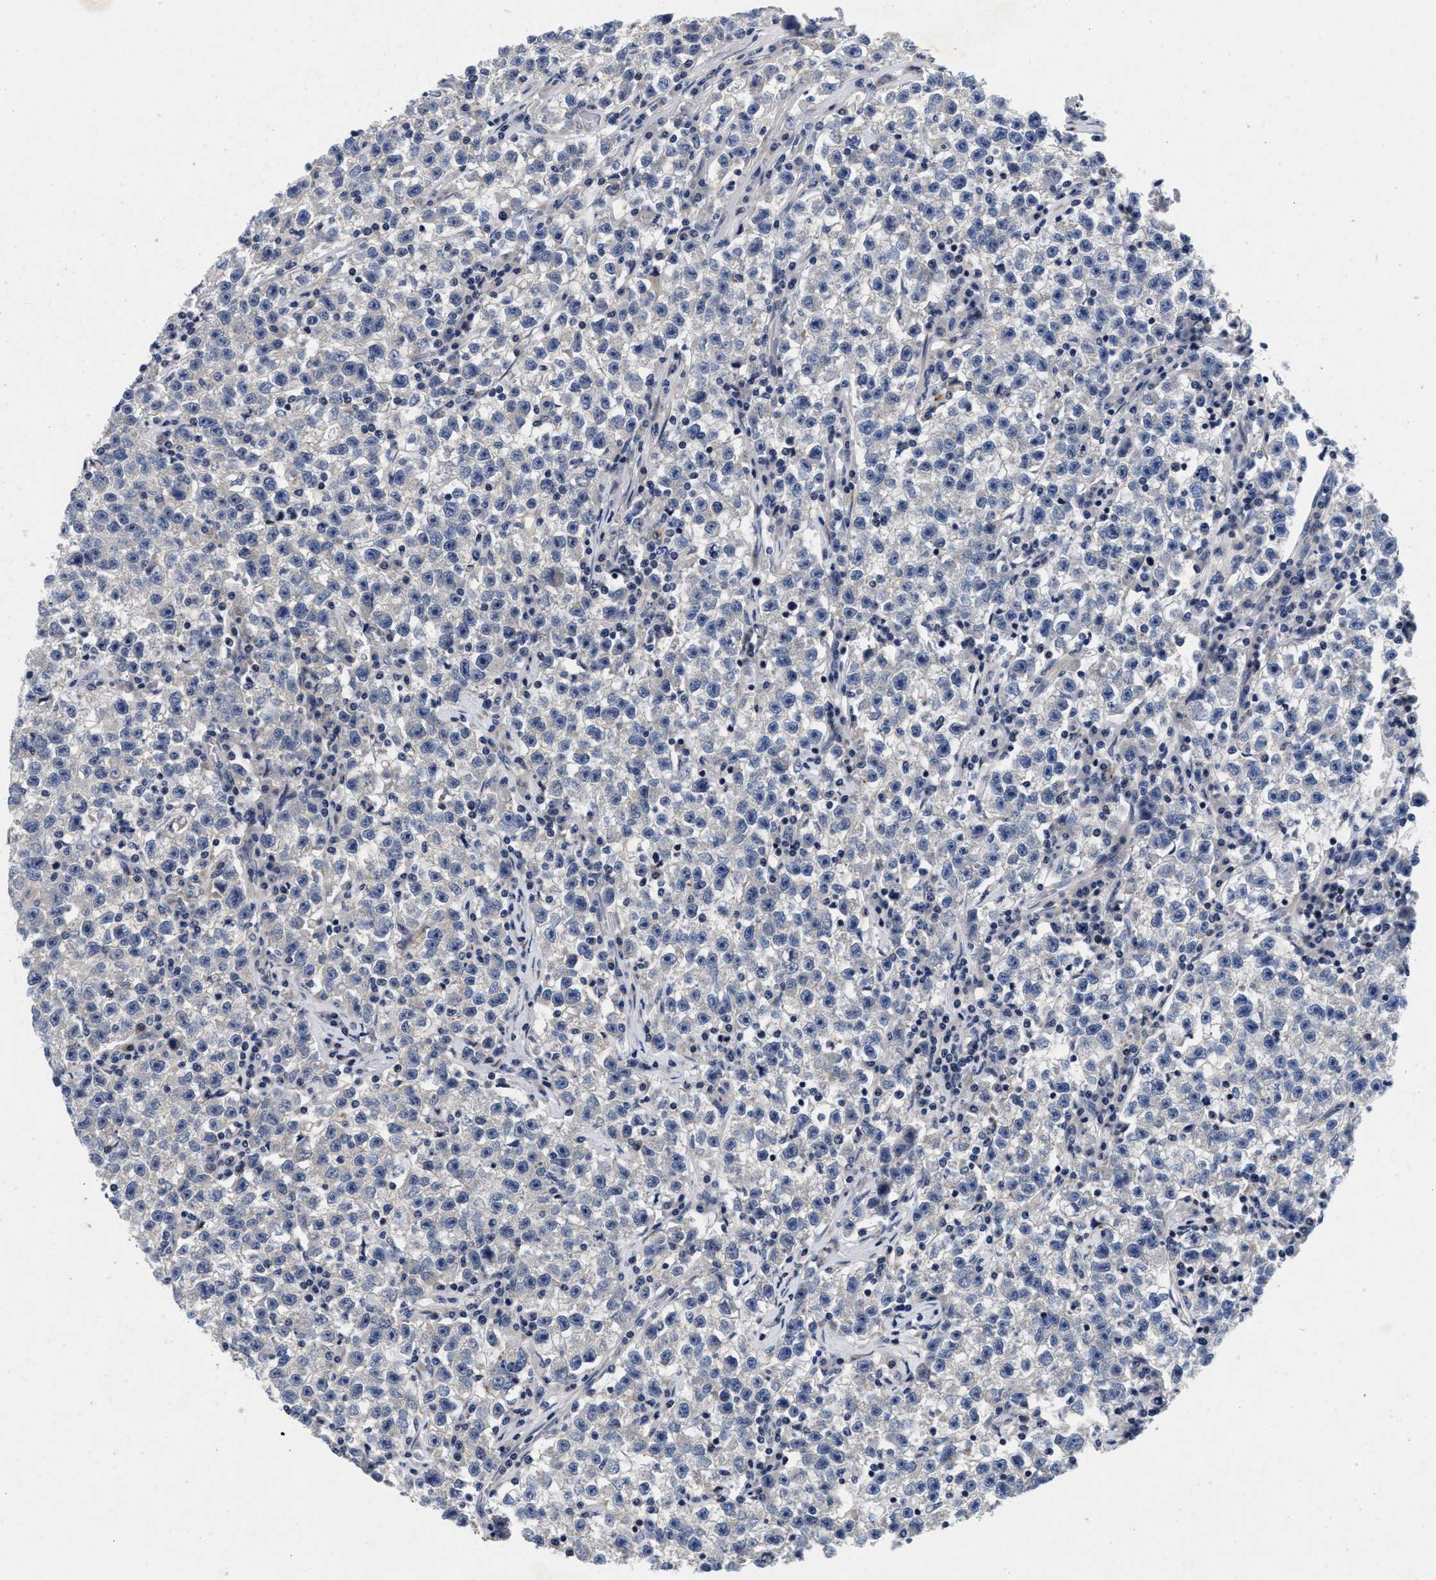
{"staining": {"intensity": "negative", "quantity": "none", "location": "none"}, "tissue": "testis cancer", "cell_type": "Tumor cells", "image_type": "cancer", "snomed": [{"axis": "morphology", "description": "Seminoma, NOS"}, {"axis": "topography", "description": "Testis"}], "caption": "Tumor cells show no significant protein expression in testis seminoma. (DAB (3,3'-diaminobenzidine) immunohistochemistry visualized using brightfield microscopy, high magnification).", "gene": "LAD1", "patient": {"sex": "male", "age": 22}}